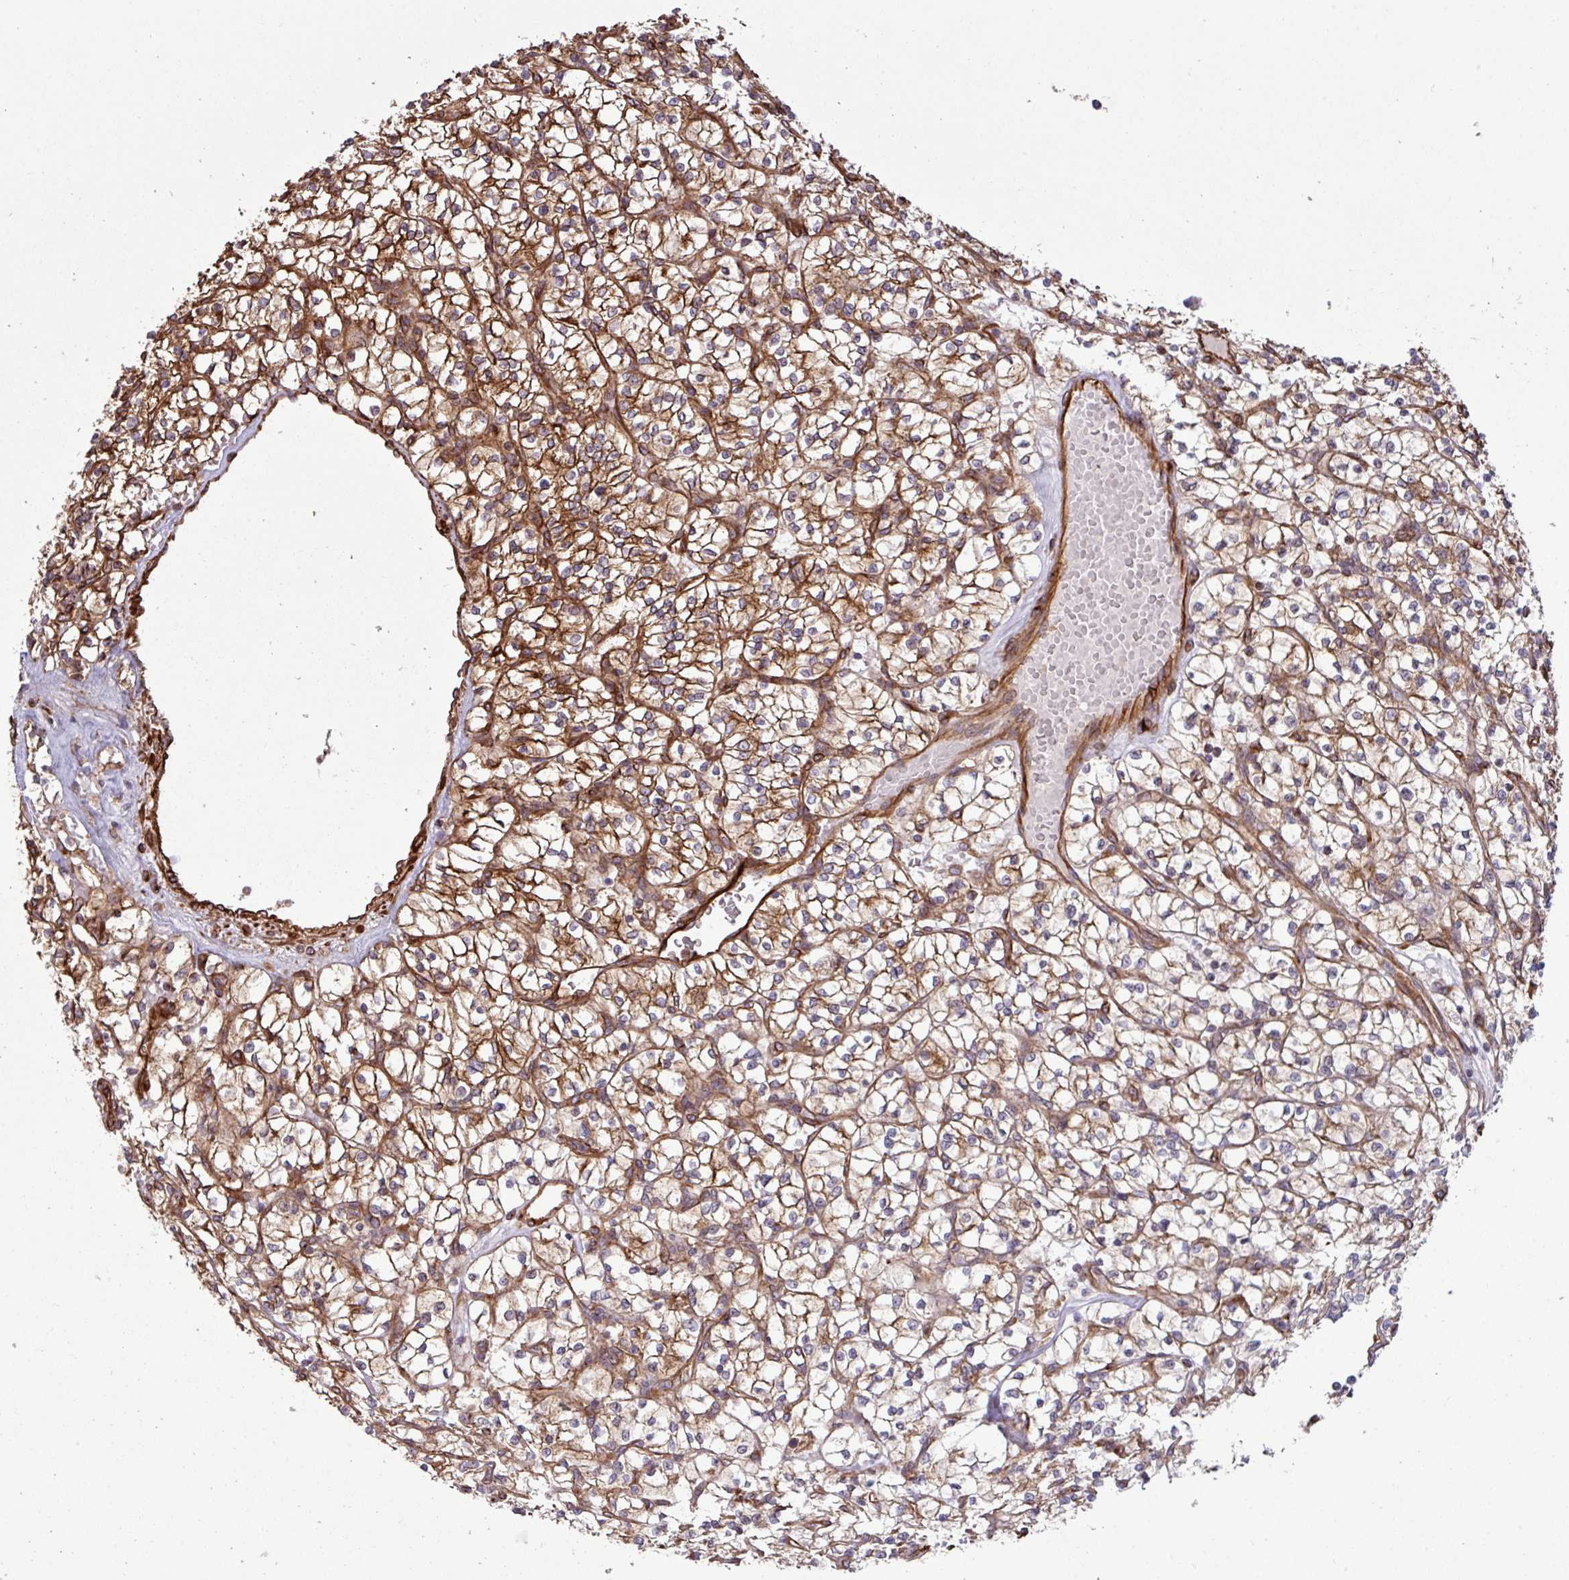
{"staining": {"intensity": "moderate", "quantity": "<25%", "location": "cytoplasmic/membranous"}, "tissue": "renal cancer", "cell_type": "Tumor cells", "image_type": "cancer", "snomed": [{"axis": "morphology", "description": "Adenocarcinoma, NOS"}, {"axis": "topography", "description": "Kidney"}], "caption": "Protein expression analysis of adenocarcinoma (renal) displays moderate cytoplasmic/membranous expression in about <25% of tumor cells.", "gene": "ZNF300", "patient": {"sex": "female", "age": 64}}